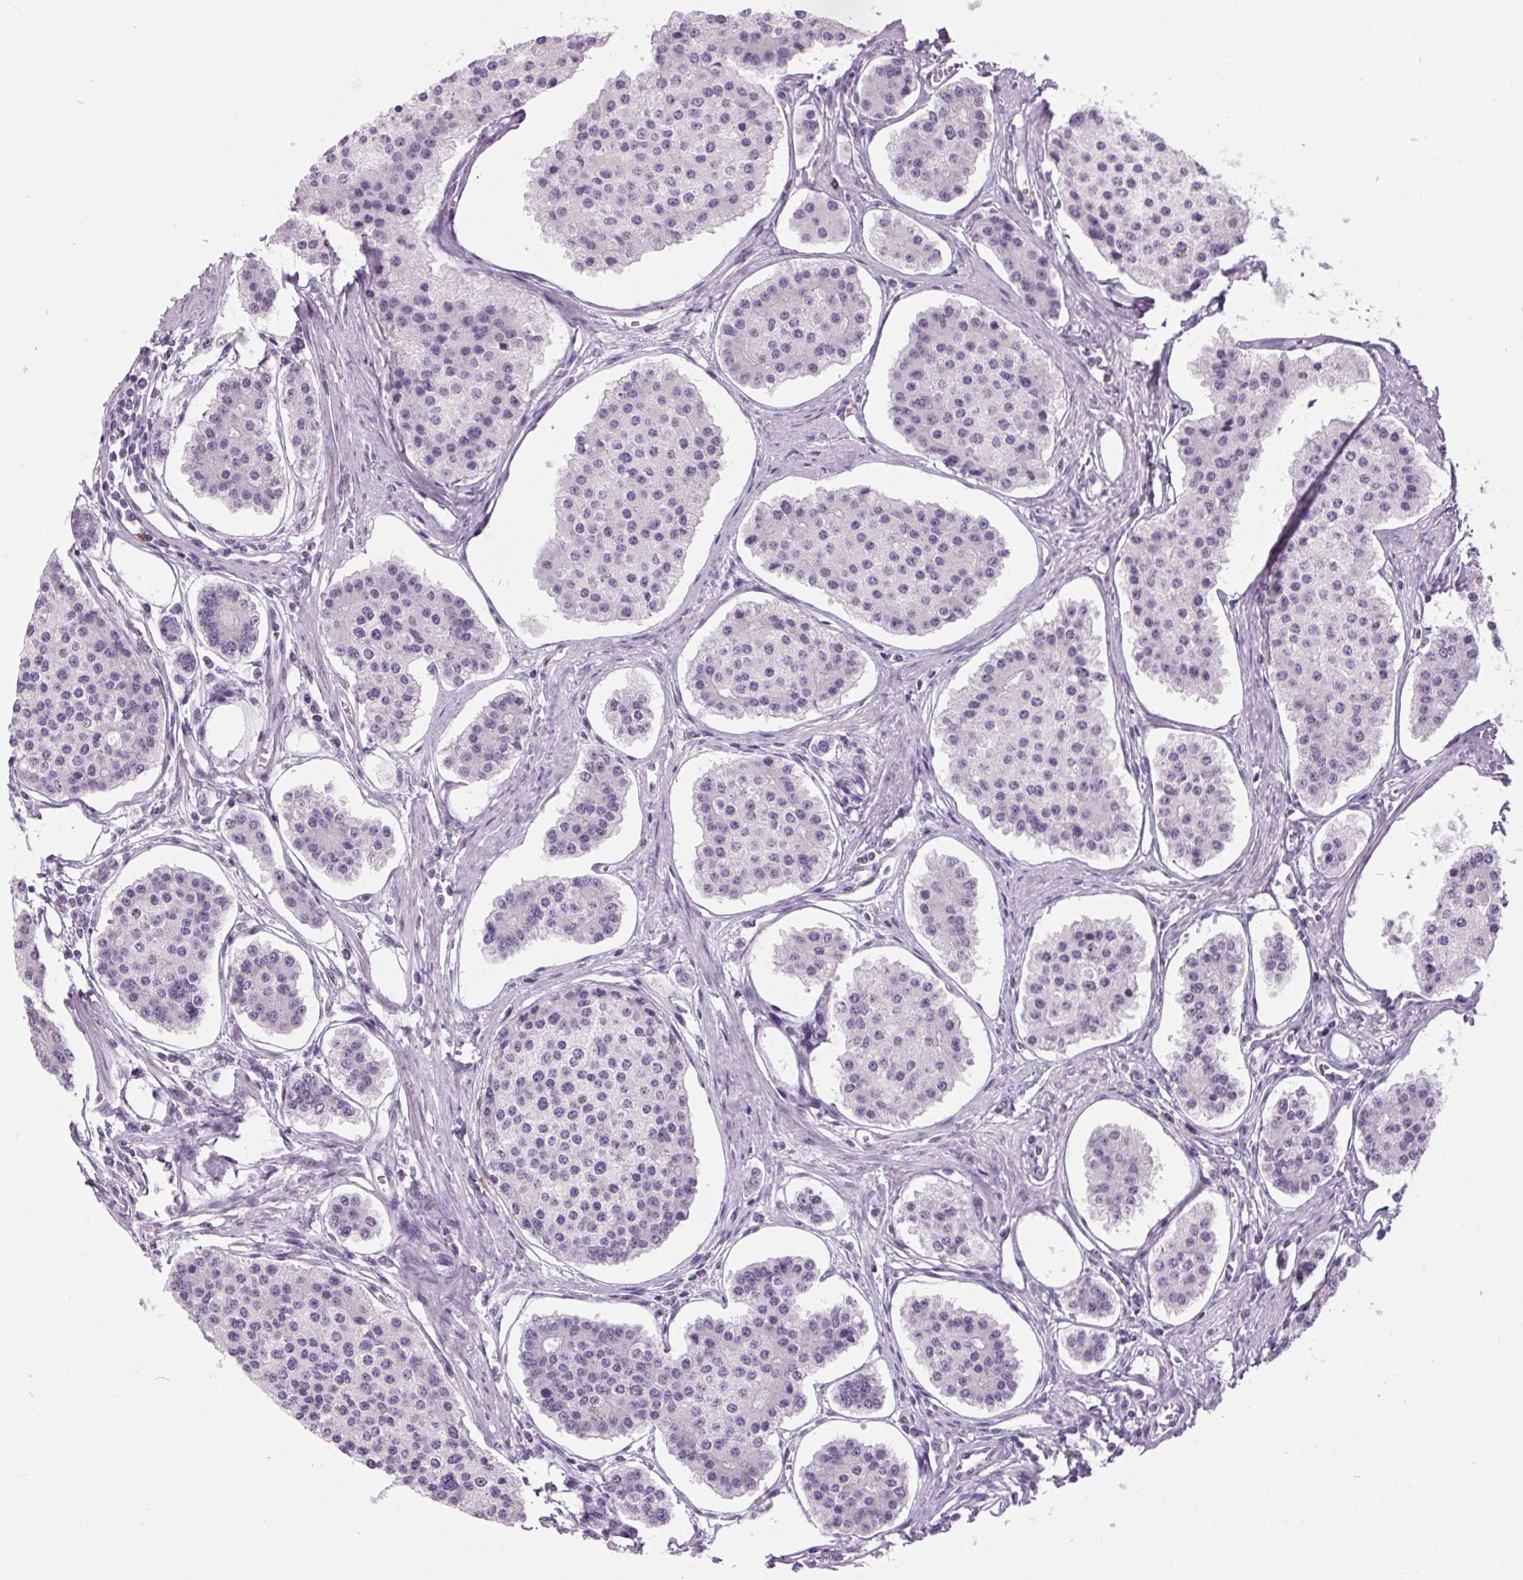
{"staining": {"intensity": "negative", "quantity": "none", "location": "none"}, "tissue": "carcinoid", "cell_type": "Tumor cells", "image_type": "cancer", "snomed": [{"axis": "morphology", "description": "Carcinoid, malignant, NOS"}, {"axis": "topography", "description": "Small intestine"}], "caption": "Tumor cells show no significant expression in malignant carcinoid. (DAB (3,3'-diaminobenzidine) immunohistochemistry (IHC), high magnification).", "gene": "ODAD2", "patient": {"sex": "female", "age": 65}}